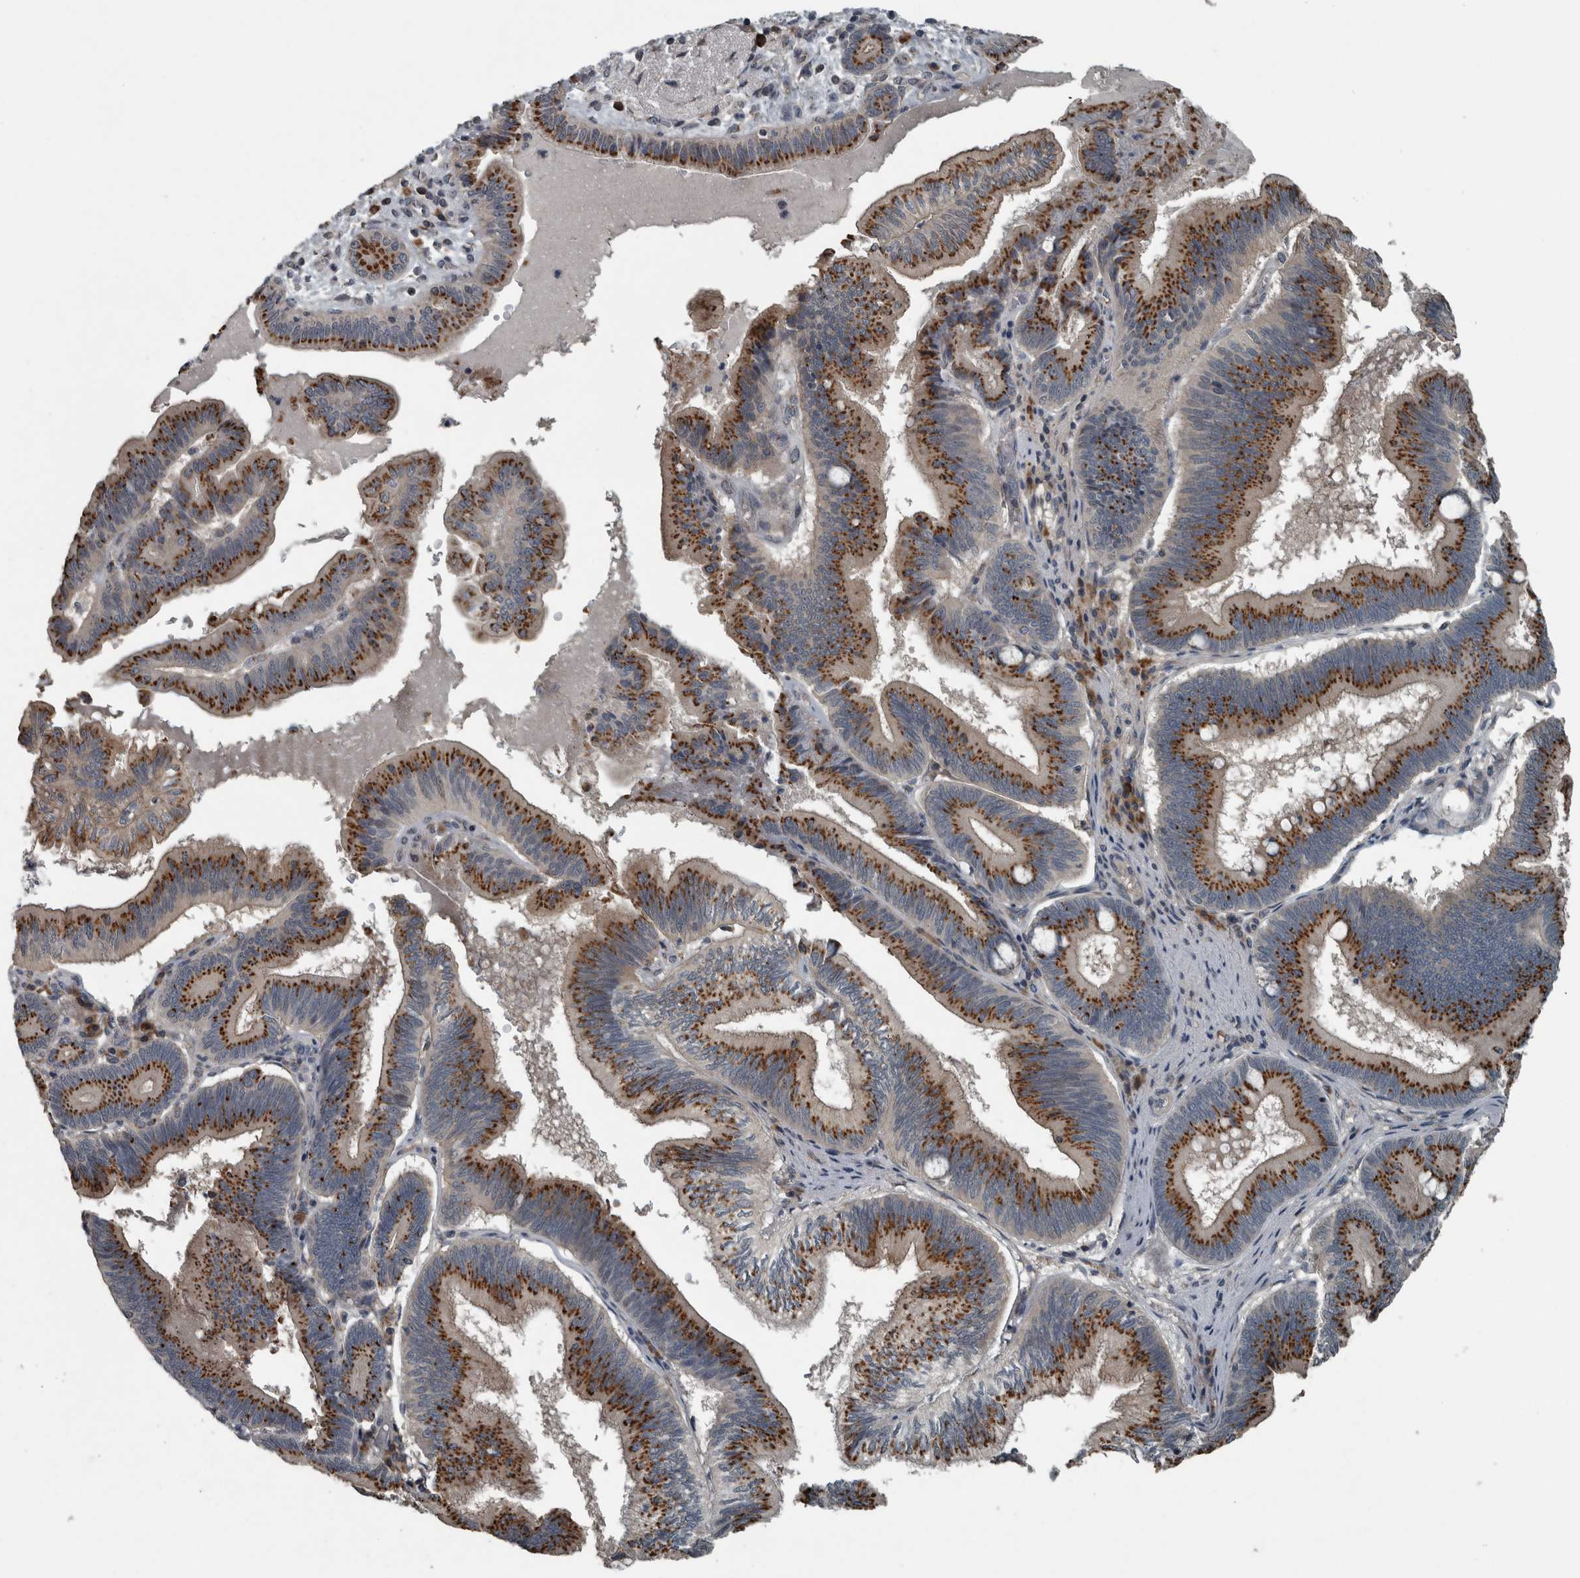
{"staining": {"intensity": "strong", "quantity": ">75%", "location": "cytoplasmic/membranous"}, "tissue": "pancreatic cancer", "cell_type": "Tumor cells", "image_type": "cancer", "snomed": [{"axis": "morphology", "description": "Adenocarcinoma, NOS"}, {"axis": "topography", "description": "Pancreas"}], "caption": "A brown stain labels strong cytoplasmic/membranous positivity of a protein in human pancreatic cancer (adenocarcinoma) tumor cells.", "gene": "ZNF345", "patient": {"sex": "male", "age": 82}}